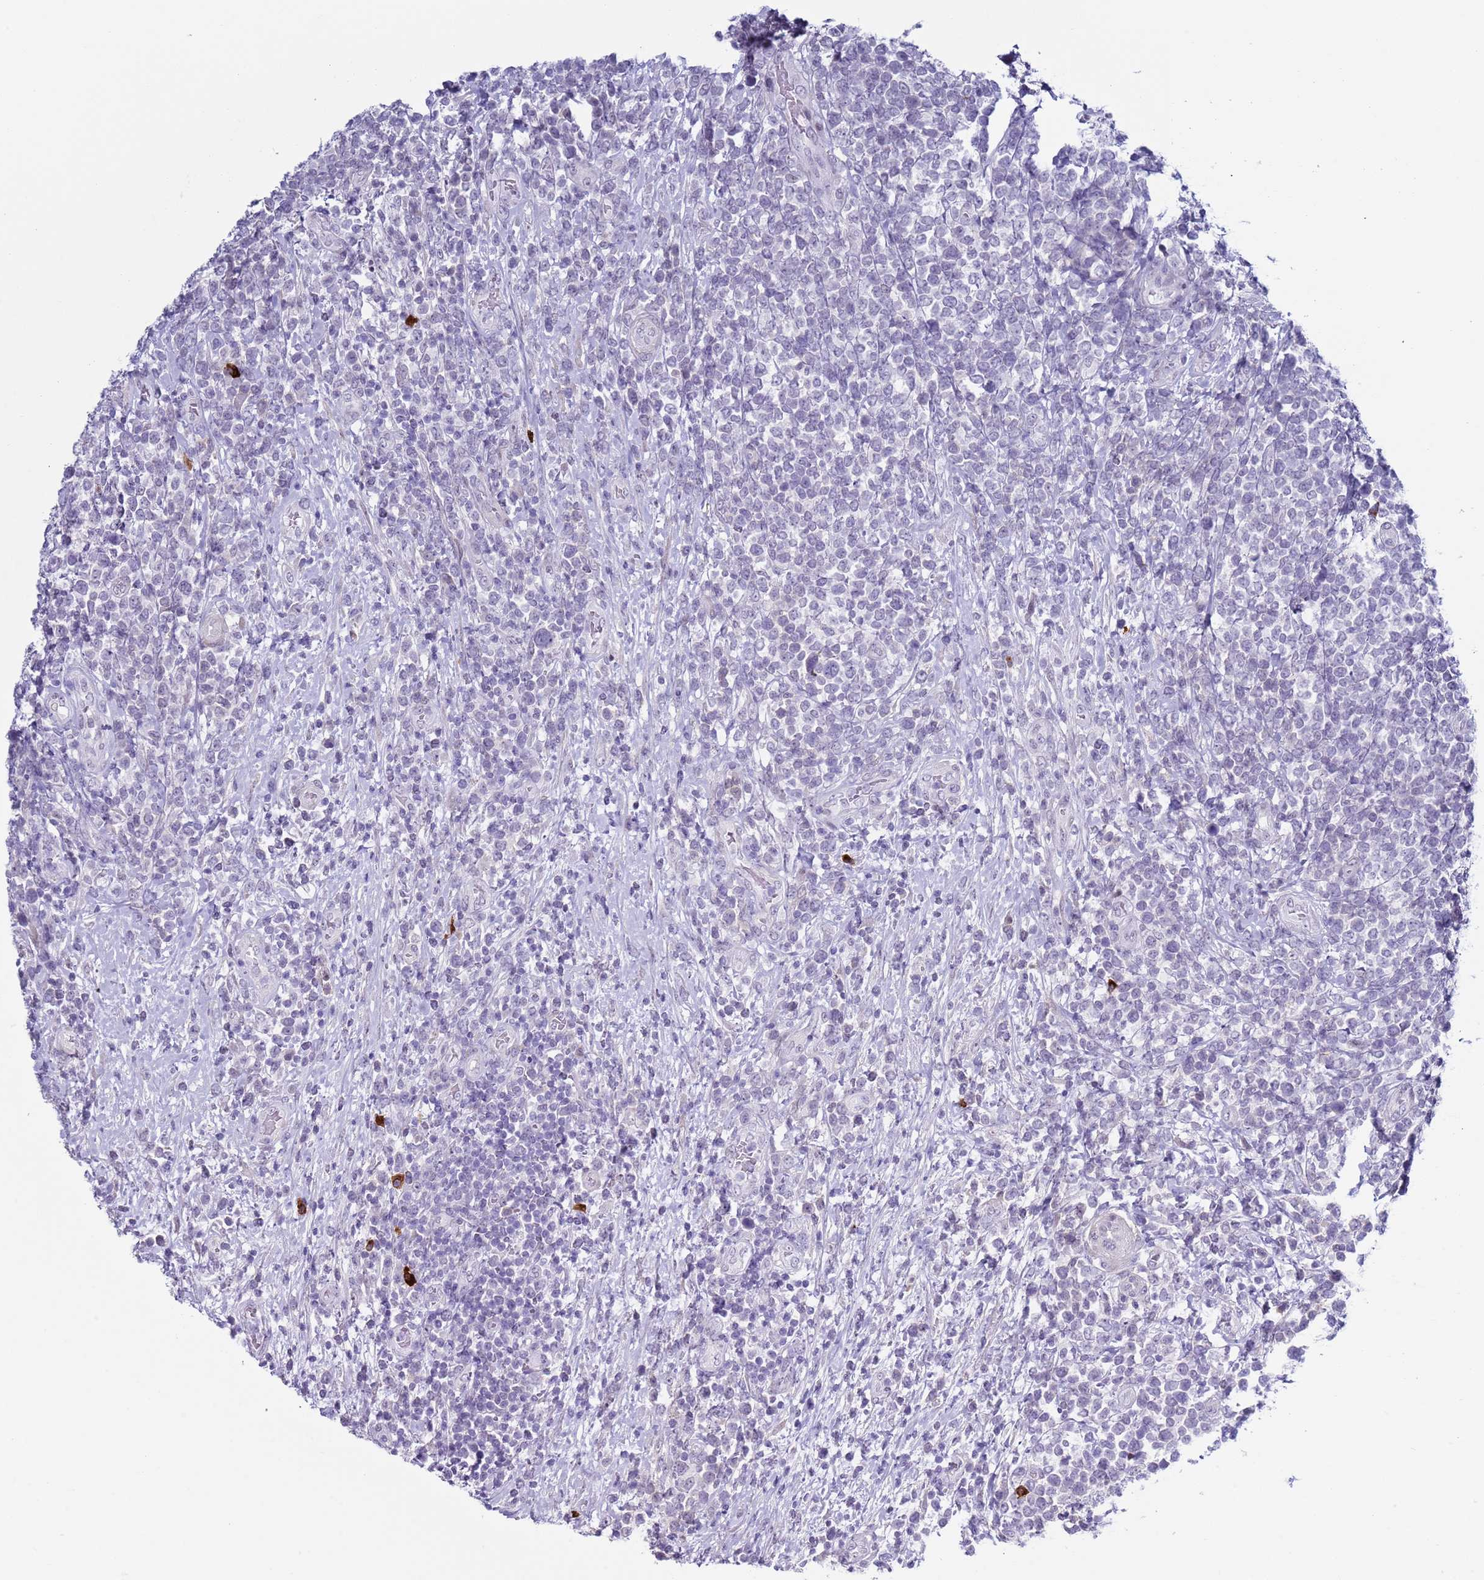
{"staining": {"intensity": "negative", "quantity": "none", "location": "none"}, "tissue": "lymphoma", "cell_type": "Tumor cells", "image_type": "cancer", "snomed": [{"axis": "morphology", "description": "Malignant lymphoma, non-Hodgkin's type, High grade"}, {"axis": "topography", "description": "Soft tissue"}], "caption": "An image of high-grade malignant lymphoma, non-Hodgkin's type stained for a protein shows no brown staining in tumor cells.", "gene": "NPAP1", "patient": {"sex": "female", "age": 56}}